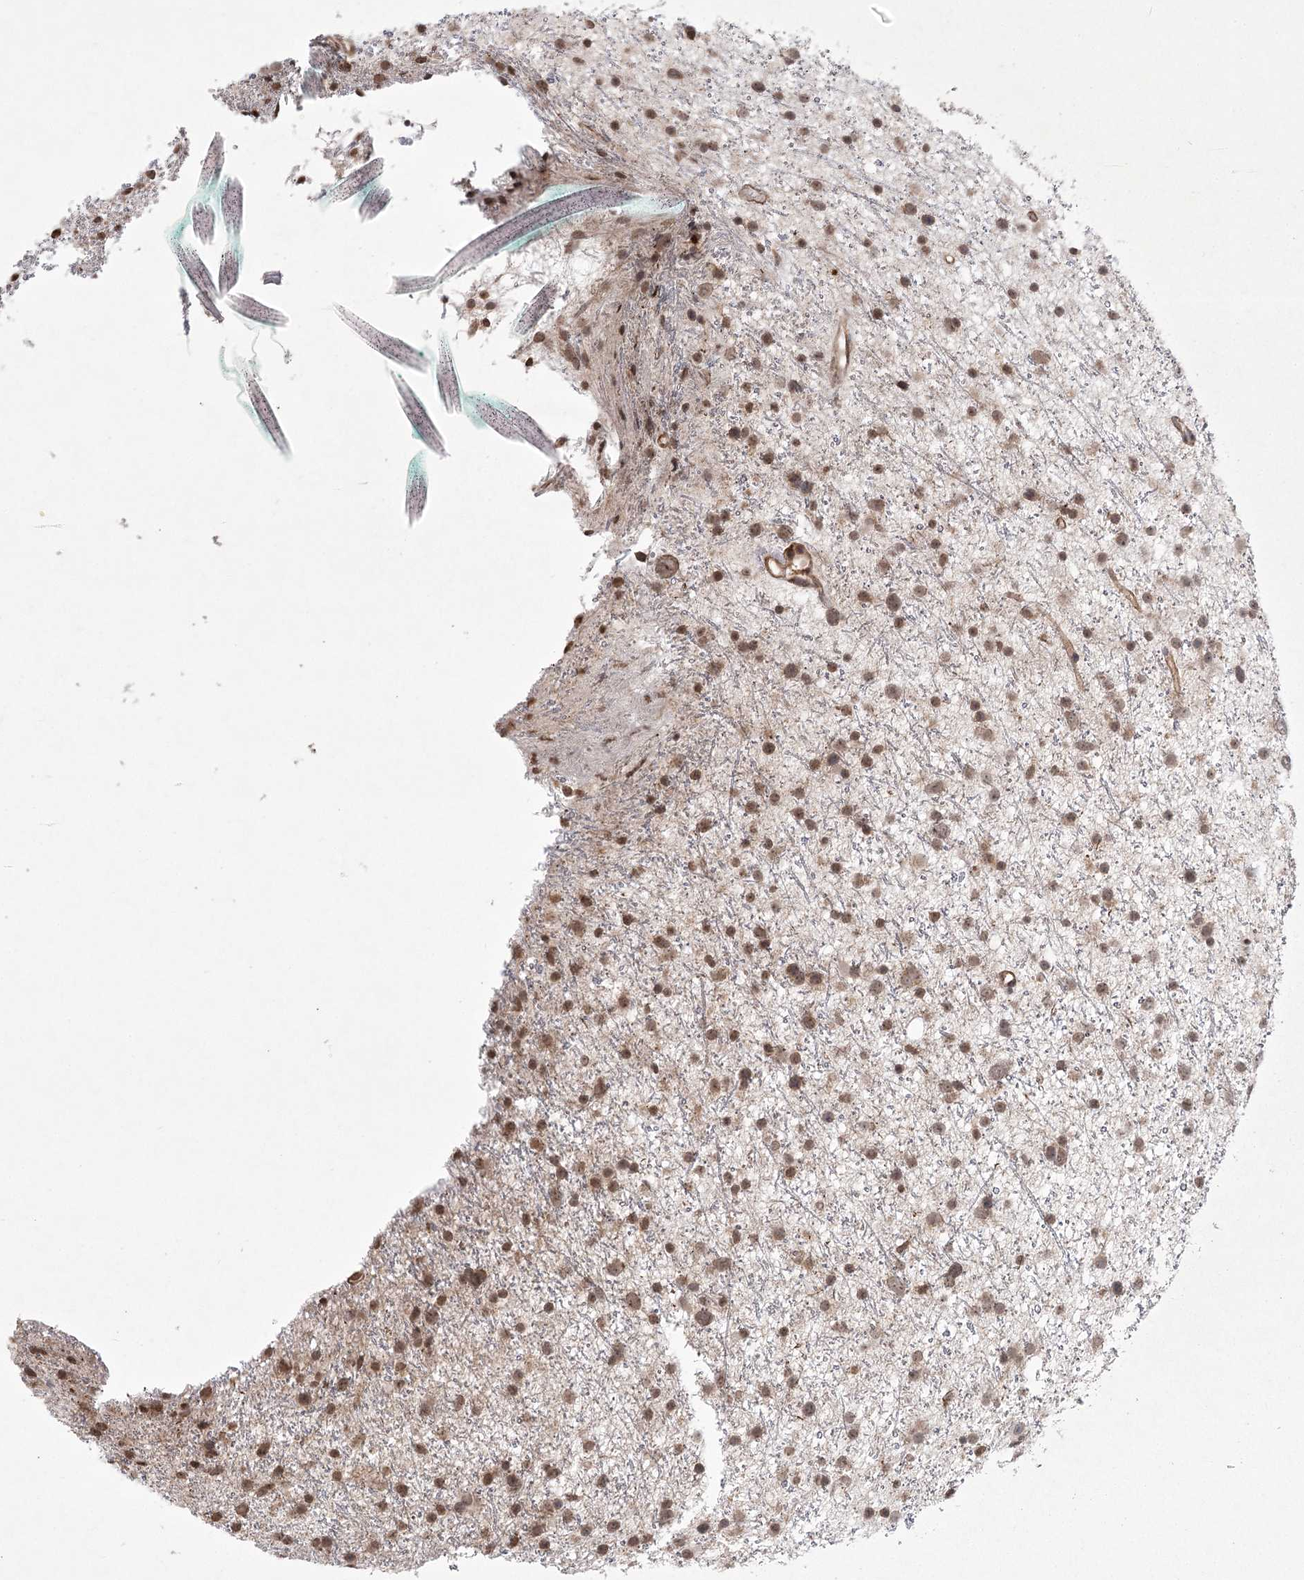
{"staining": {"intensity": "moderate", "quantity": ">75%", "location": "nuclear"}, "tissue": "glioma", "cell_type": "Tumor cells", "image_type": "cancer", "snomed": [{"axis": "morphology", "description": "Glioma, malignant, Low grade"}, {"axis": "topography", "description": "Cerebral cortex"}], "caption": "About >75% of tumor cells in human low-grade glioma (malignant) show moderate nuclear protein positivity as visualized by brown immunohistochemical staining.", "gene": "MEPE", "patient": {"sex": "female", "age": 39}}